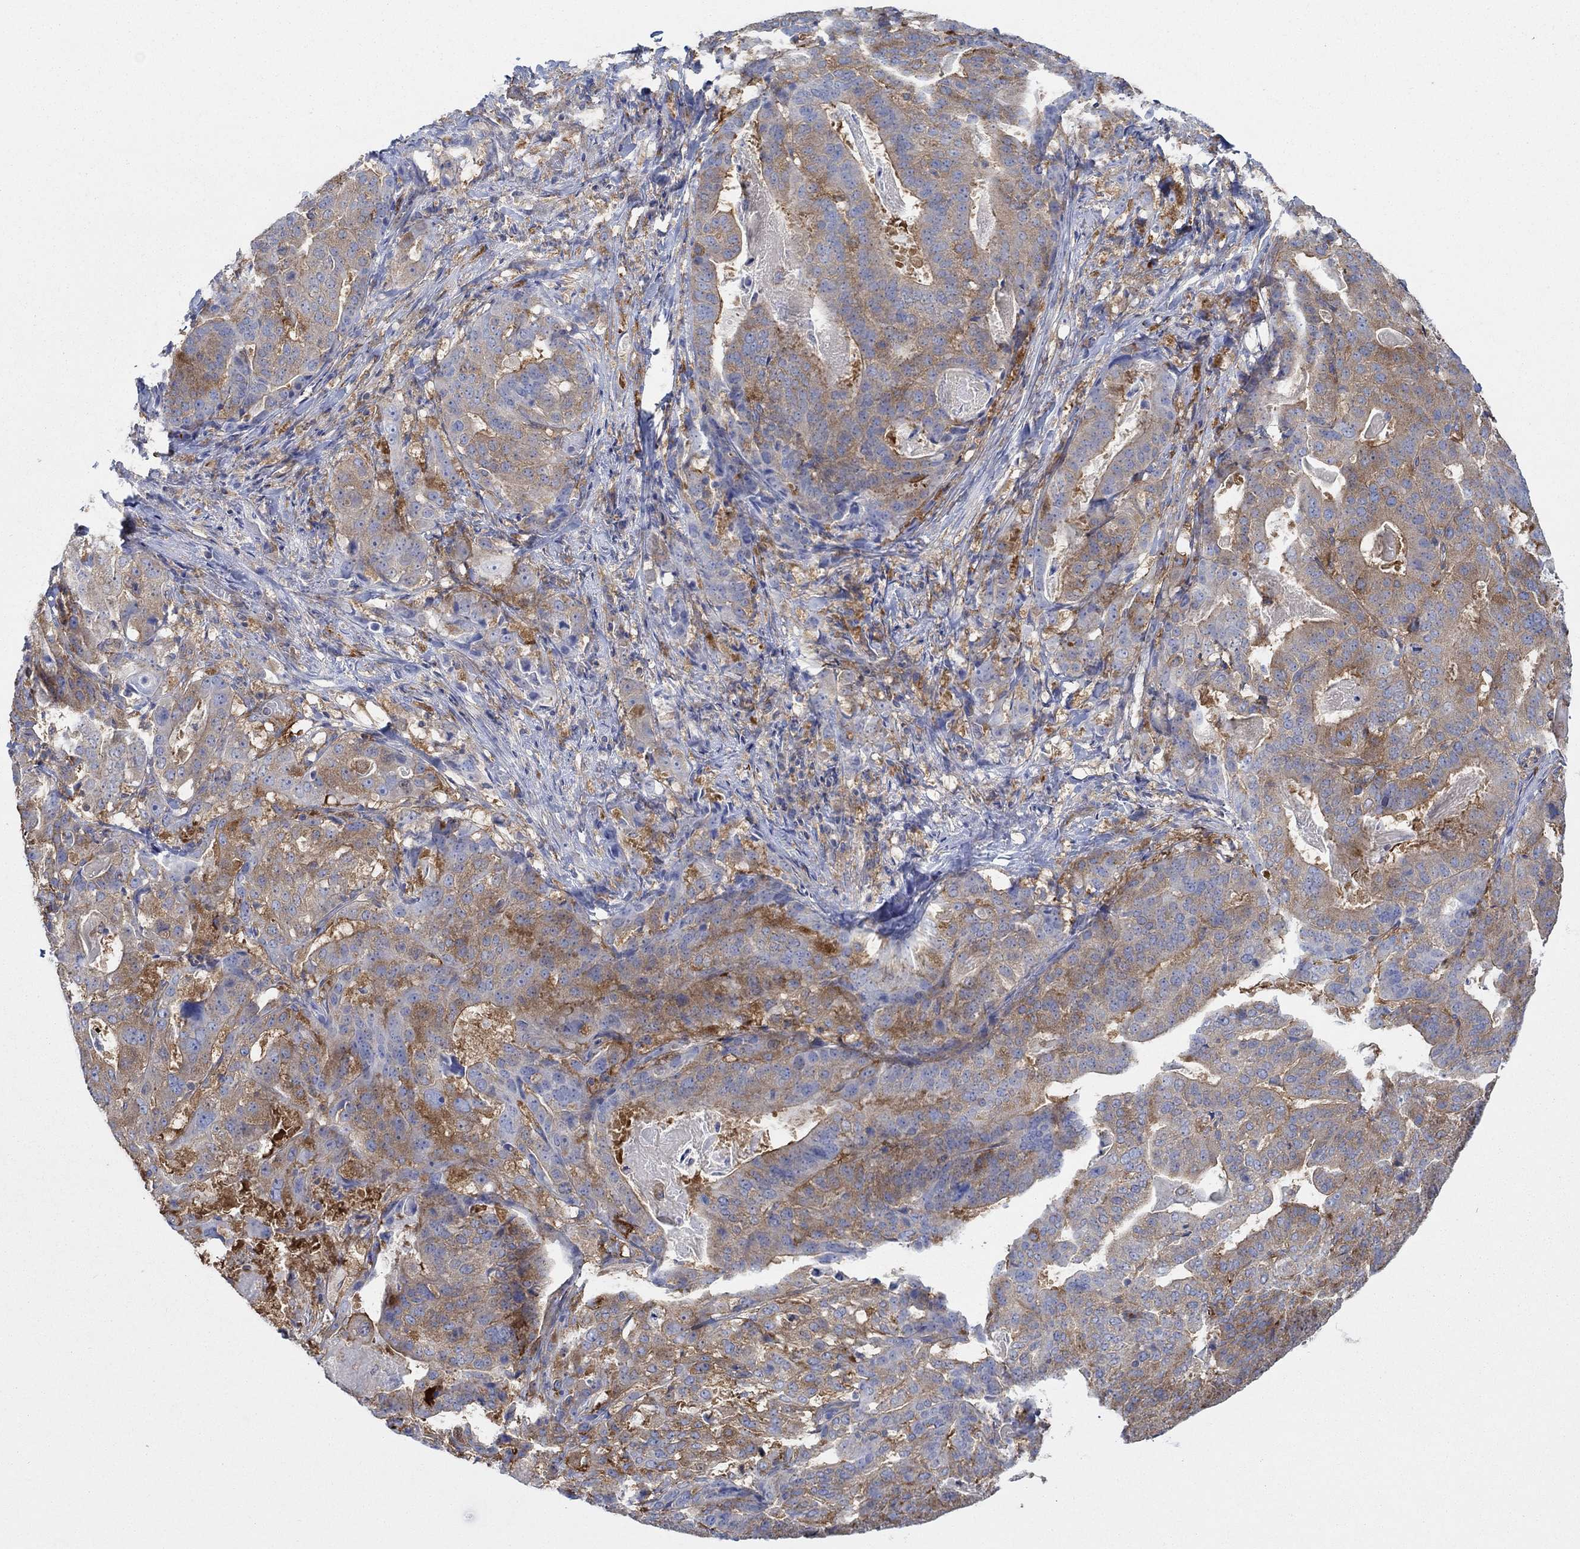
{"staining": {"intensity": "strong", "quantity": "25%-75%", "location": "cytoplasmic/membranous"}, "tissue": "stomach cancer", "cell_type": "Tumor cells", "image_type": "cancer", "snomed": [{"axis": "morphology", "description": "Adenocarcinoma, NOS"}, {"axis": "topography", "description": "Stomach"}], "caption": "IHC of stomach cancer displays high levels of strong cytoplasmic/membranous positivity in approximately 25%-75% of tumor cells.", "gene": "SPAG9", "patient": {"sex": "male", "age": 48}}